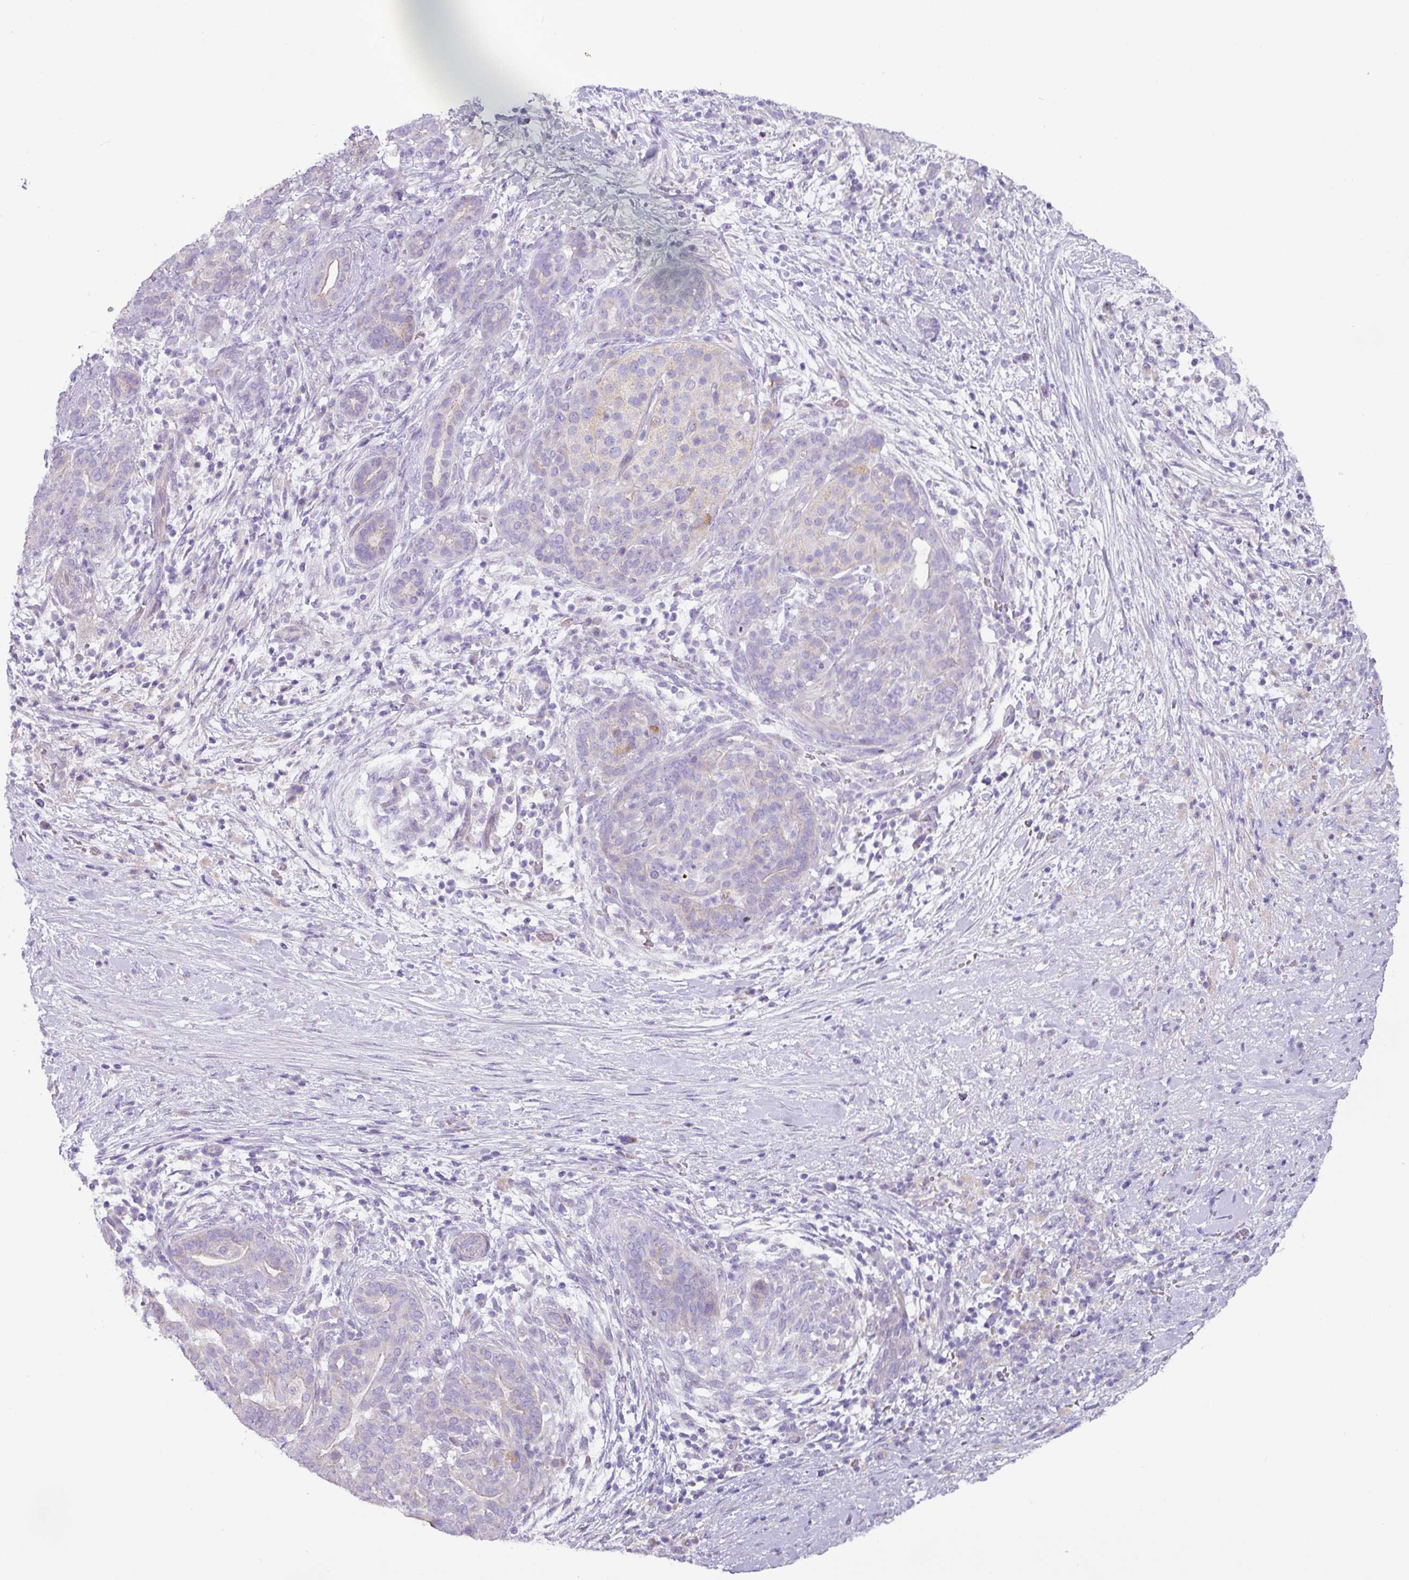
{"staining": {"intensity": "negative", "quantity": "none", "location": "none"}, "tissue": "pancreatic cancer", "cell_type": "Tumor cells", "image_type": "cancer", "snomed": [{"axis": "morphology", "description": "Adenocarcinoma, NOS"}, {"axis": "topography", "description": "Pancreas"}], "caption": "Immunohistochemistry of human adenocarcinoma (pancreatic) shows no expression in tumor cells.", "gene": "RGS16", "patient": {"sex": "male", "age": 44}}